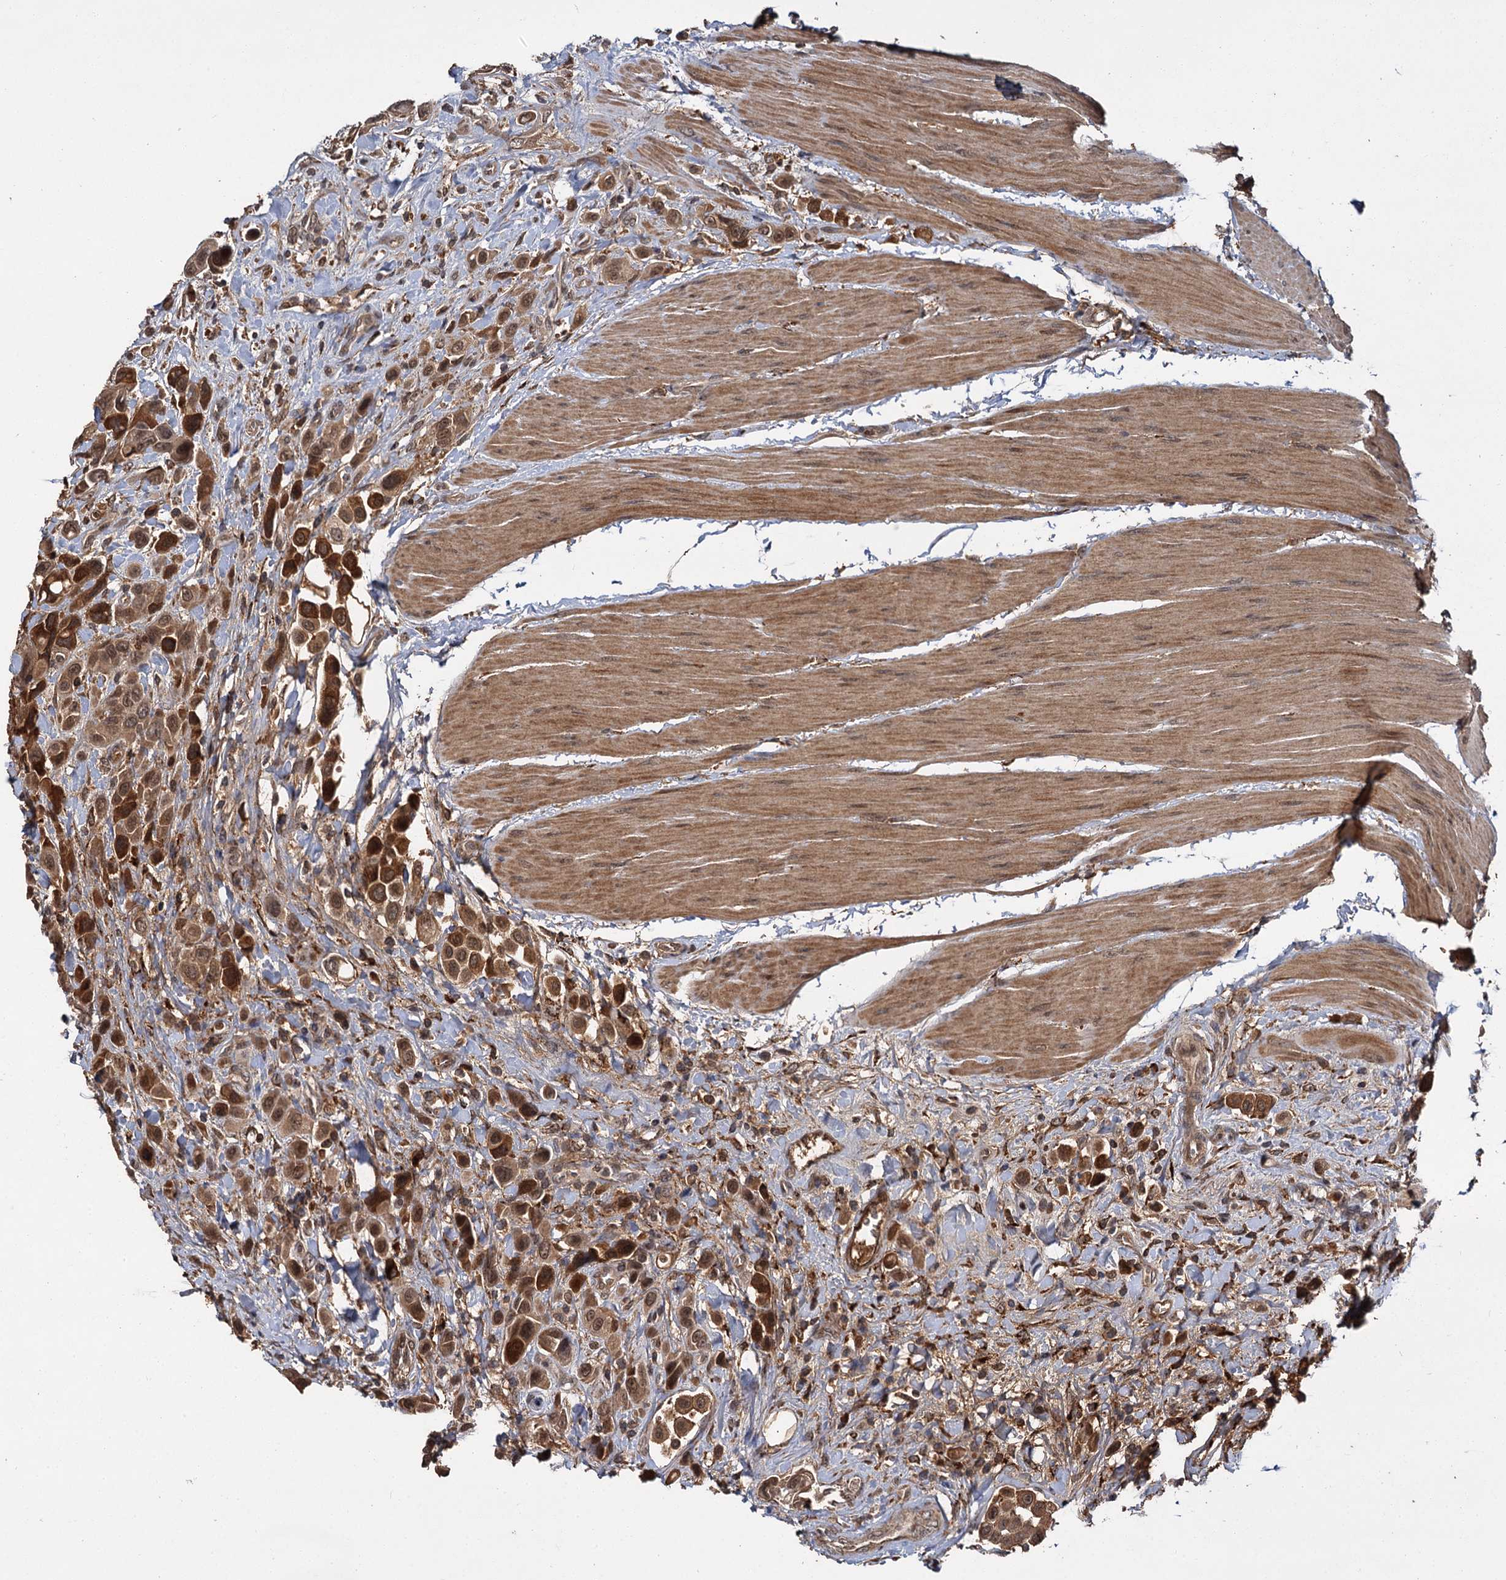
{"staining": {"intensity": "moderate", "quantity": ">75%", "location": "cytoplasmic/membranous,nuclear"}, "tissue": "urothelial cancer", "cell_type": "Tumor cells", "image_type": "cancer", "snomed": [{"axis": "morphology", "description": "Urothelial carcinoma, High grade"}, {"axis": "topography", "description": "Urinary bladder"}], "caption": "Human urothelial cancer stained with a brown dye exhibits moderate cytoplasmic/membranous and nuclear positive staining in approximately >75% of tumor cells.", "gene": "MBD6", "patient": {"sex": "male", "age": 50}}